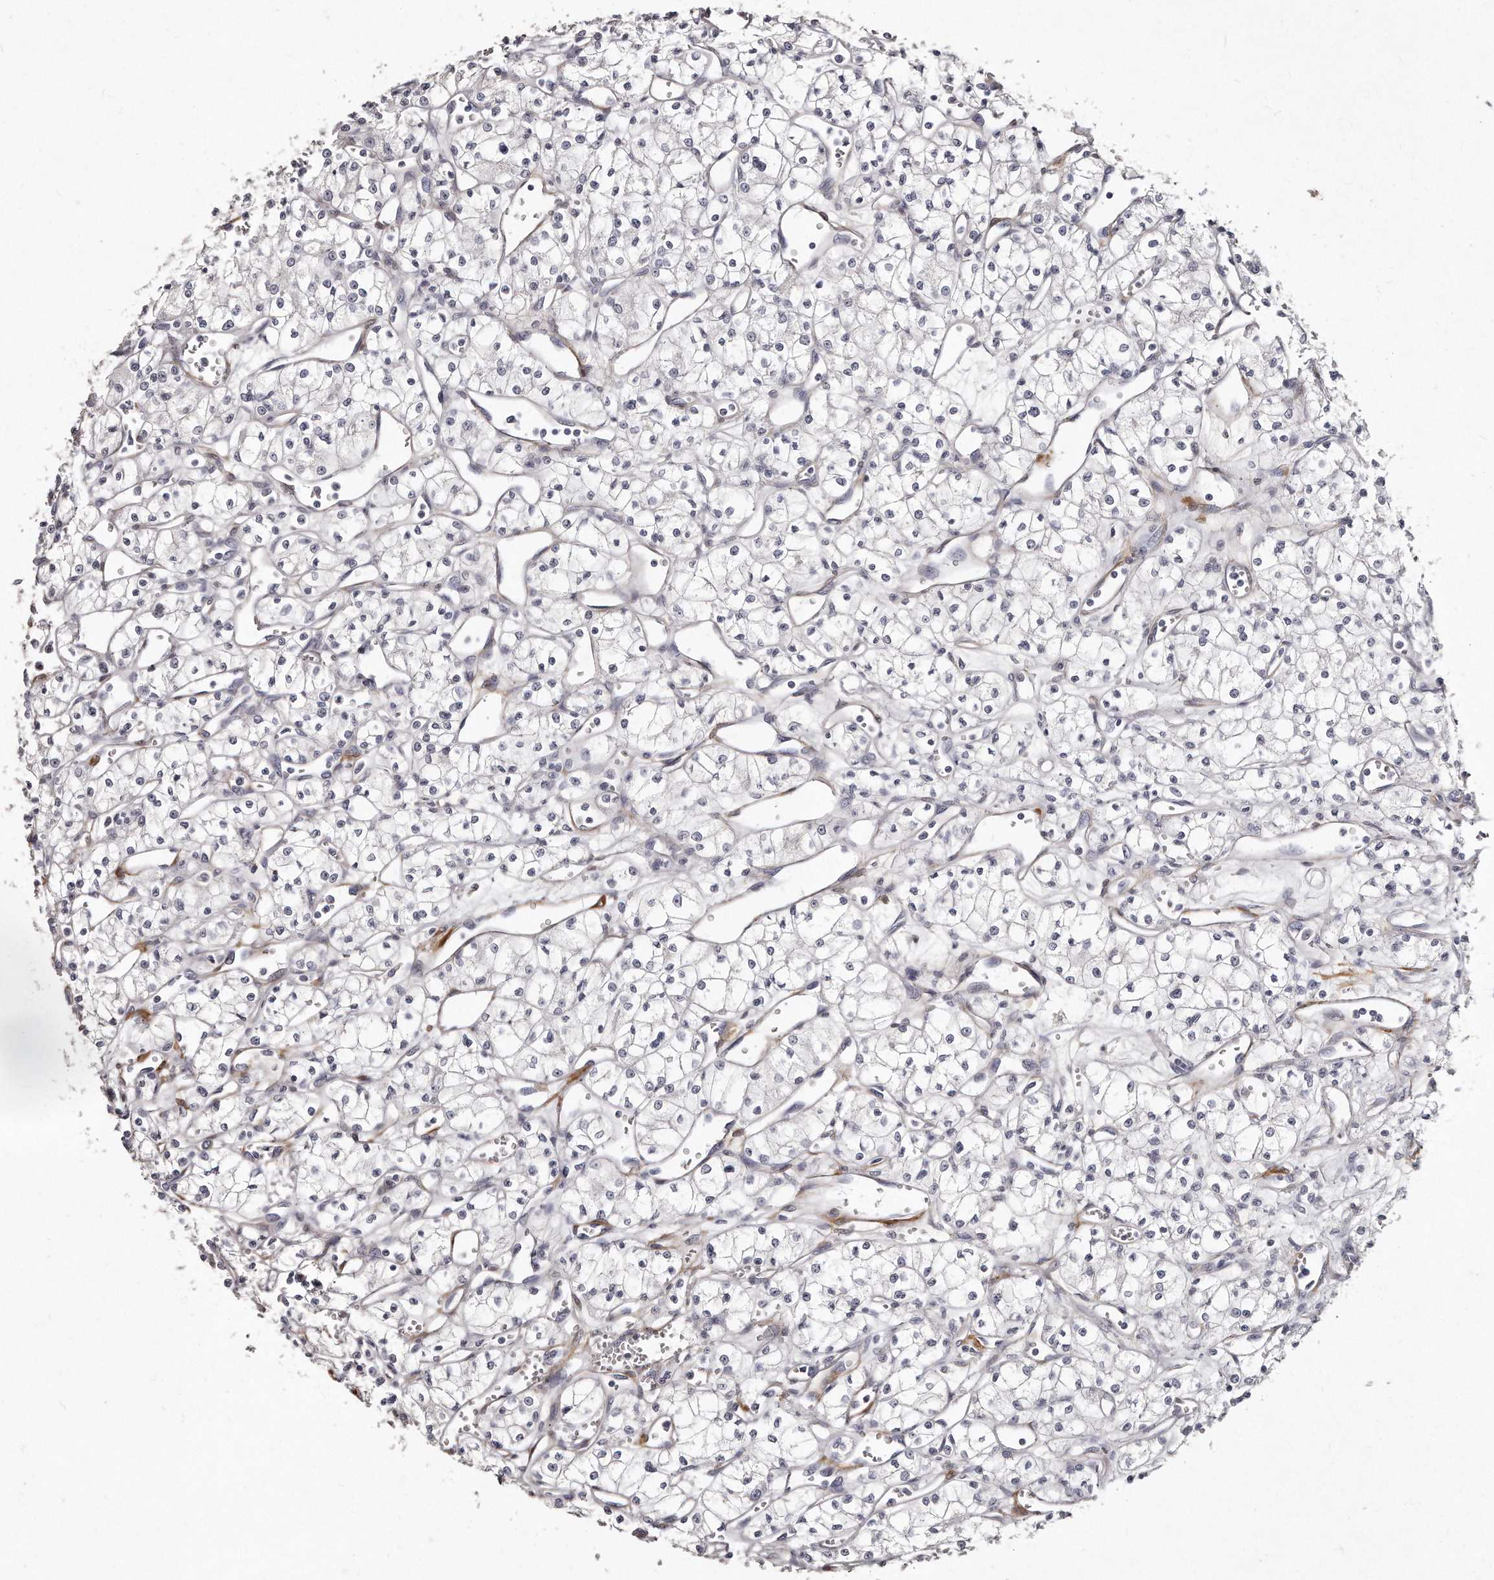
{"staining": {"intensity": "negative", "quantity": "none", "location": "none"}, "tissue": "renal cancer", "cell_type": "Tumor cells", "image_type": "cancer", "snomed": [{"axis": "morphology", "description": "Adenocarcinoma, NOS"}, {"axis": "topography", "description": "Kidney"}], "caption": "Tumor cells show no significant expression in renal cancer.", "gene": "LMOD1", "patient": {"sex": "male", "age": 59}}